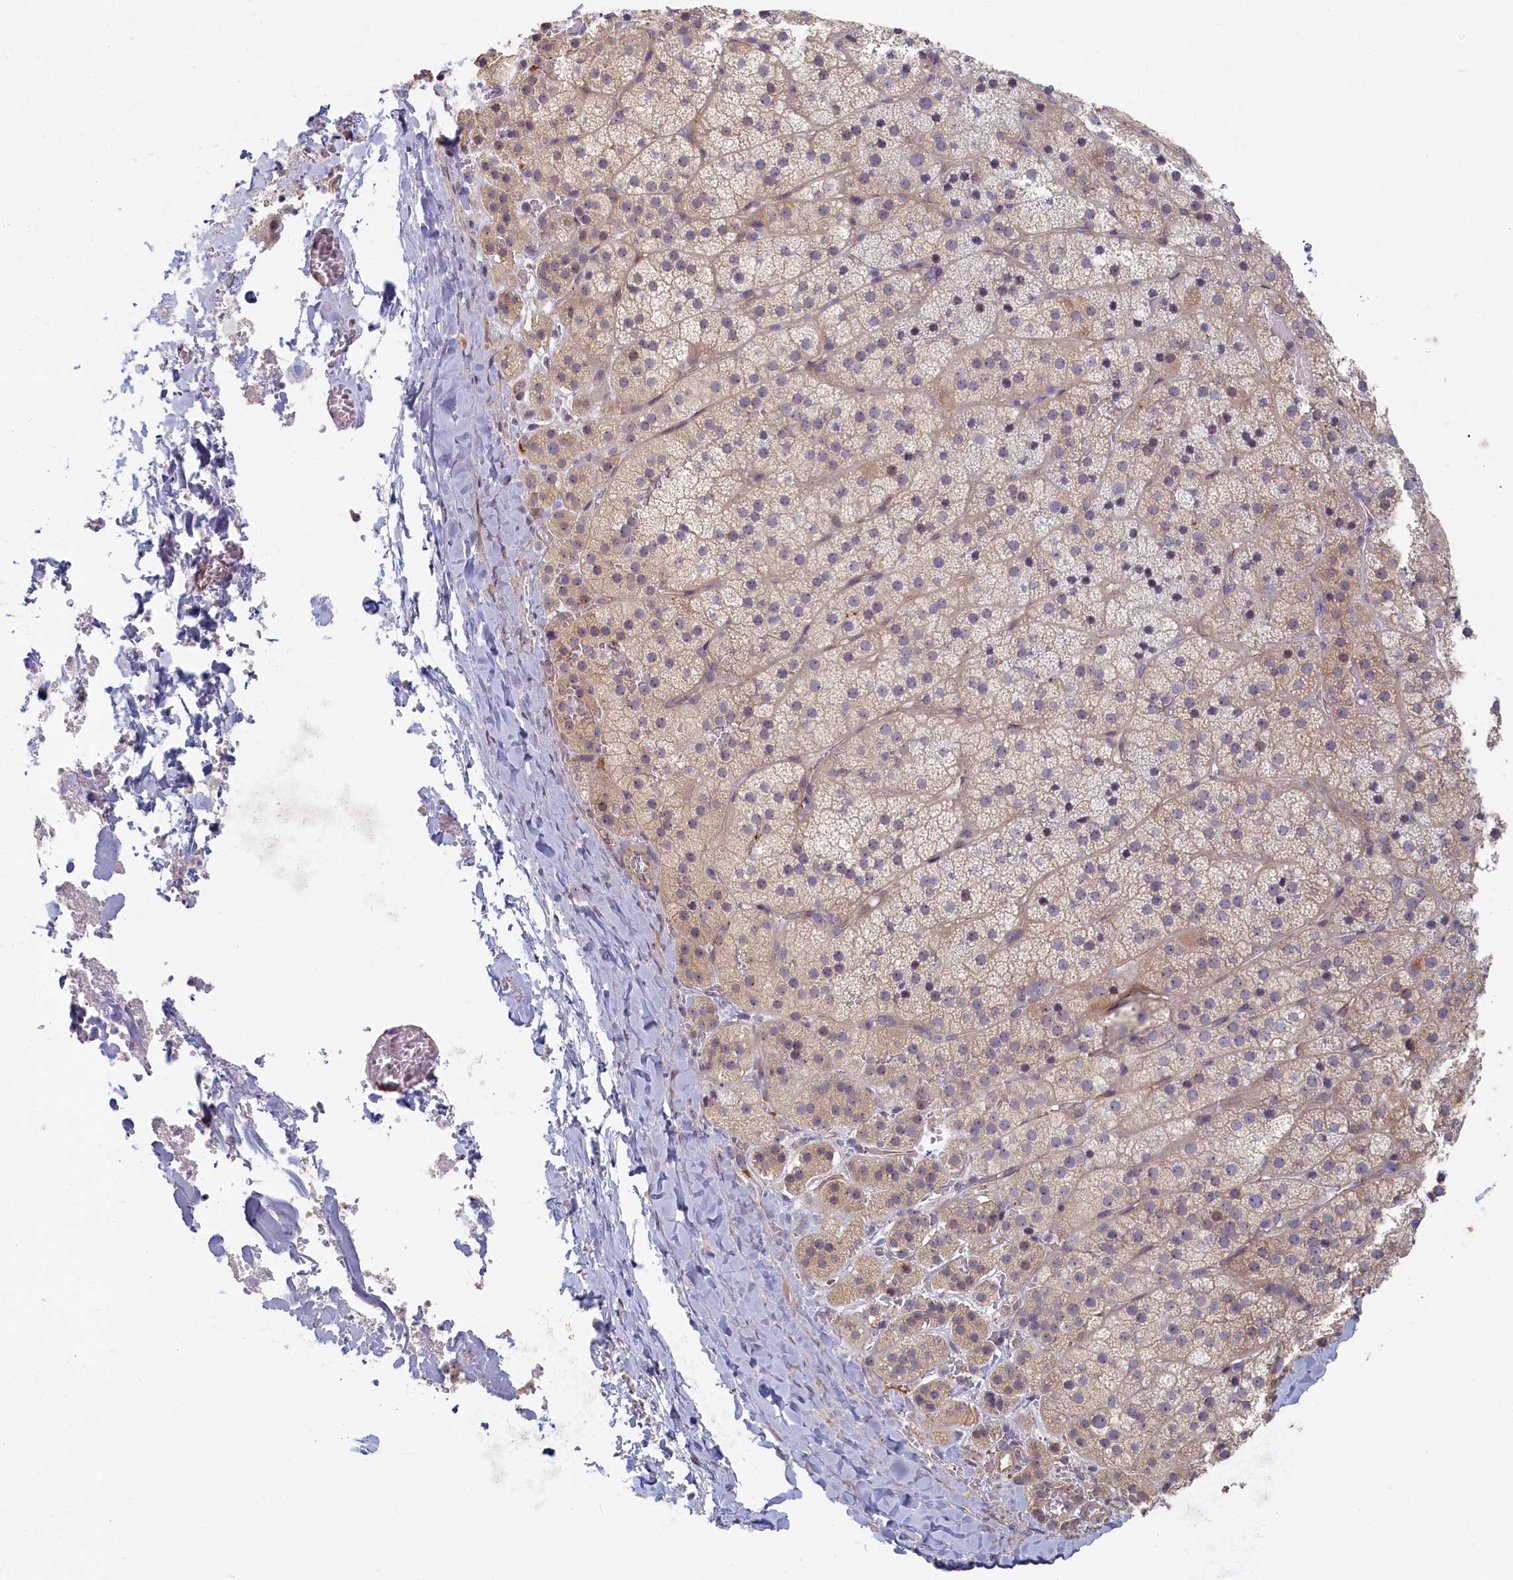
{"staining": {"intensity": "weak", "quantity": "<25%", "location": "cytoplasmic/membranous"}, "tissue": "adrenal gland", "cell_type": "Glandular cells", "image_type": "normal", "snomed": [{"axis": "morphology", "description": "Normal tissue, NOS"}, {"axis": "topography", "description": "Adrenal gland"}], "caption": "High magnification brightfield microscopy of unremarkable adrenal gland stained with DAB (brown) and counterstained with hematoxylin (blue): glandular cells show no significant staining.", "gene": "INTS4", "patient": {"sex": "female", "age": 44}}